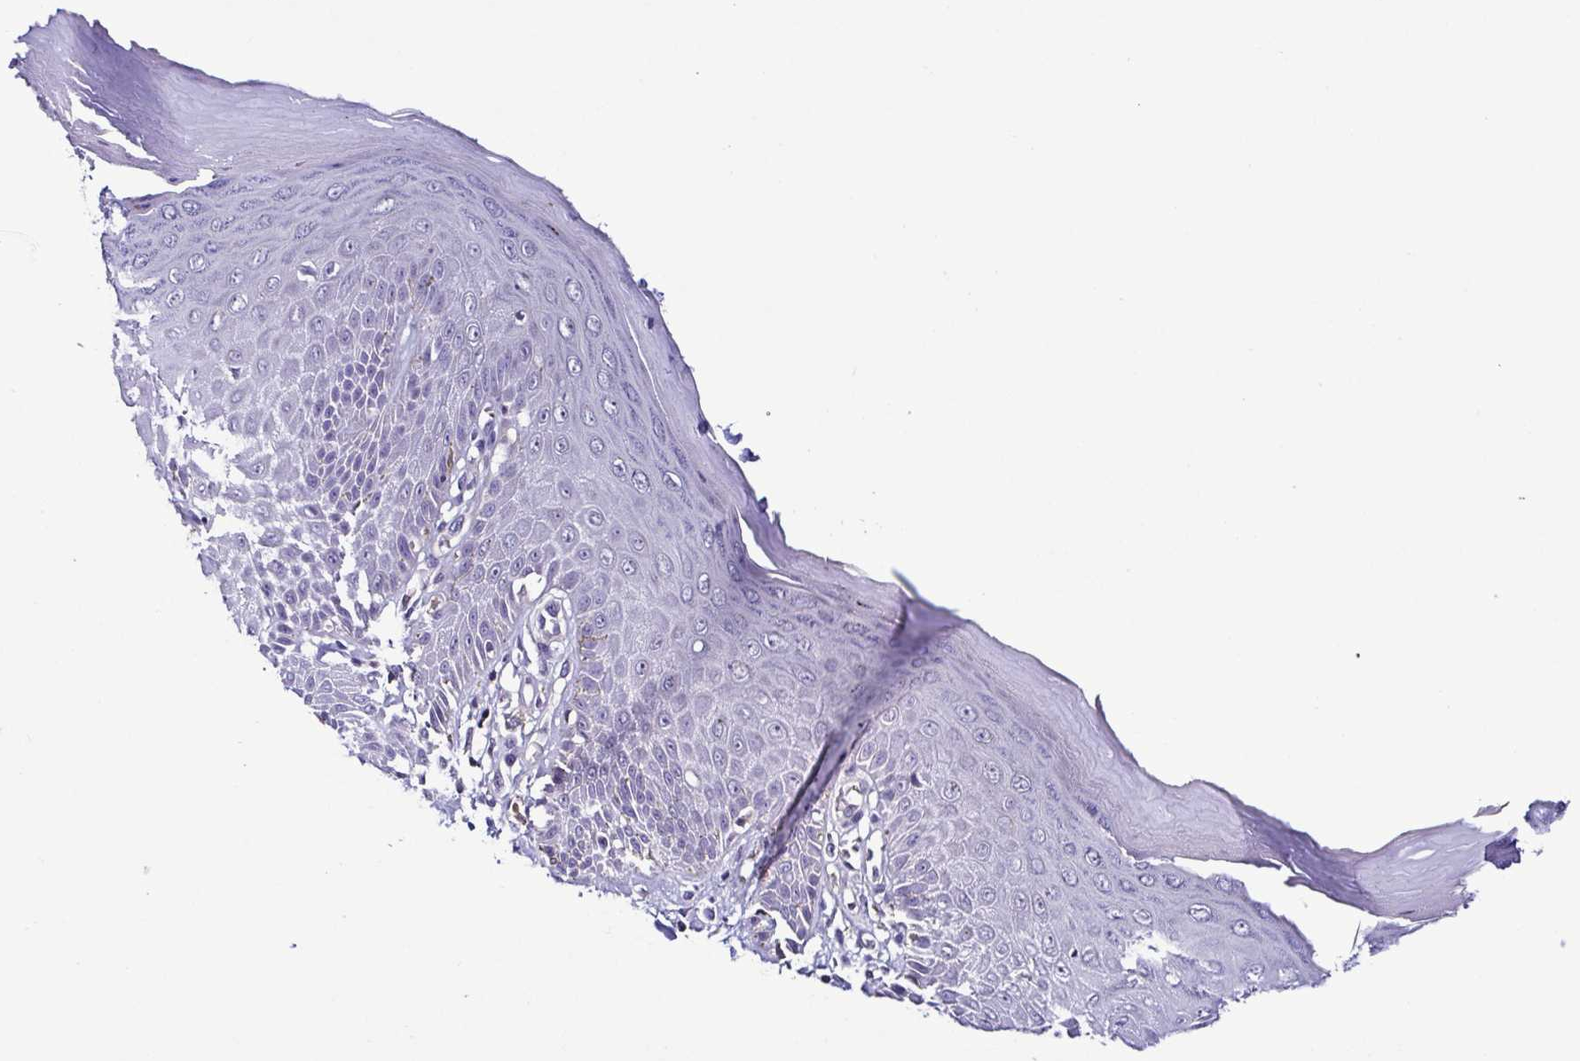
{"staining": {"intensity": "moderate", "quantity": "<25%", "location": "cytoplasmic/membranous"}, "tissue": "skin", "cell_type": "Epidermal cells", "image_type": "normal", "snomed": [{"axis": "morphology", "description": "Normal tissue, NOS"}, {"axis": "topography", "description": "Anal"}, {"axis": "topography", "description": "Peripheral nerve tissue"}], "caption": "An image showing moderate cytoplasmic/membranous positivity in about <25% of epidermal cells in unremarkable skin, as visualized by brown immunohistochemical staining.", "gene": "TNNT2", "patient": {"sex": "male", "age": 78}}